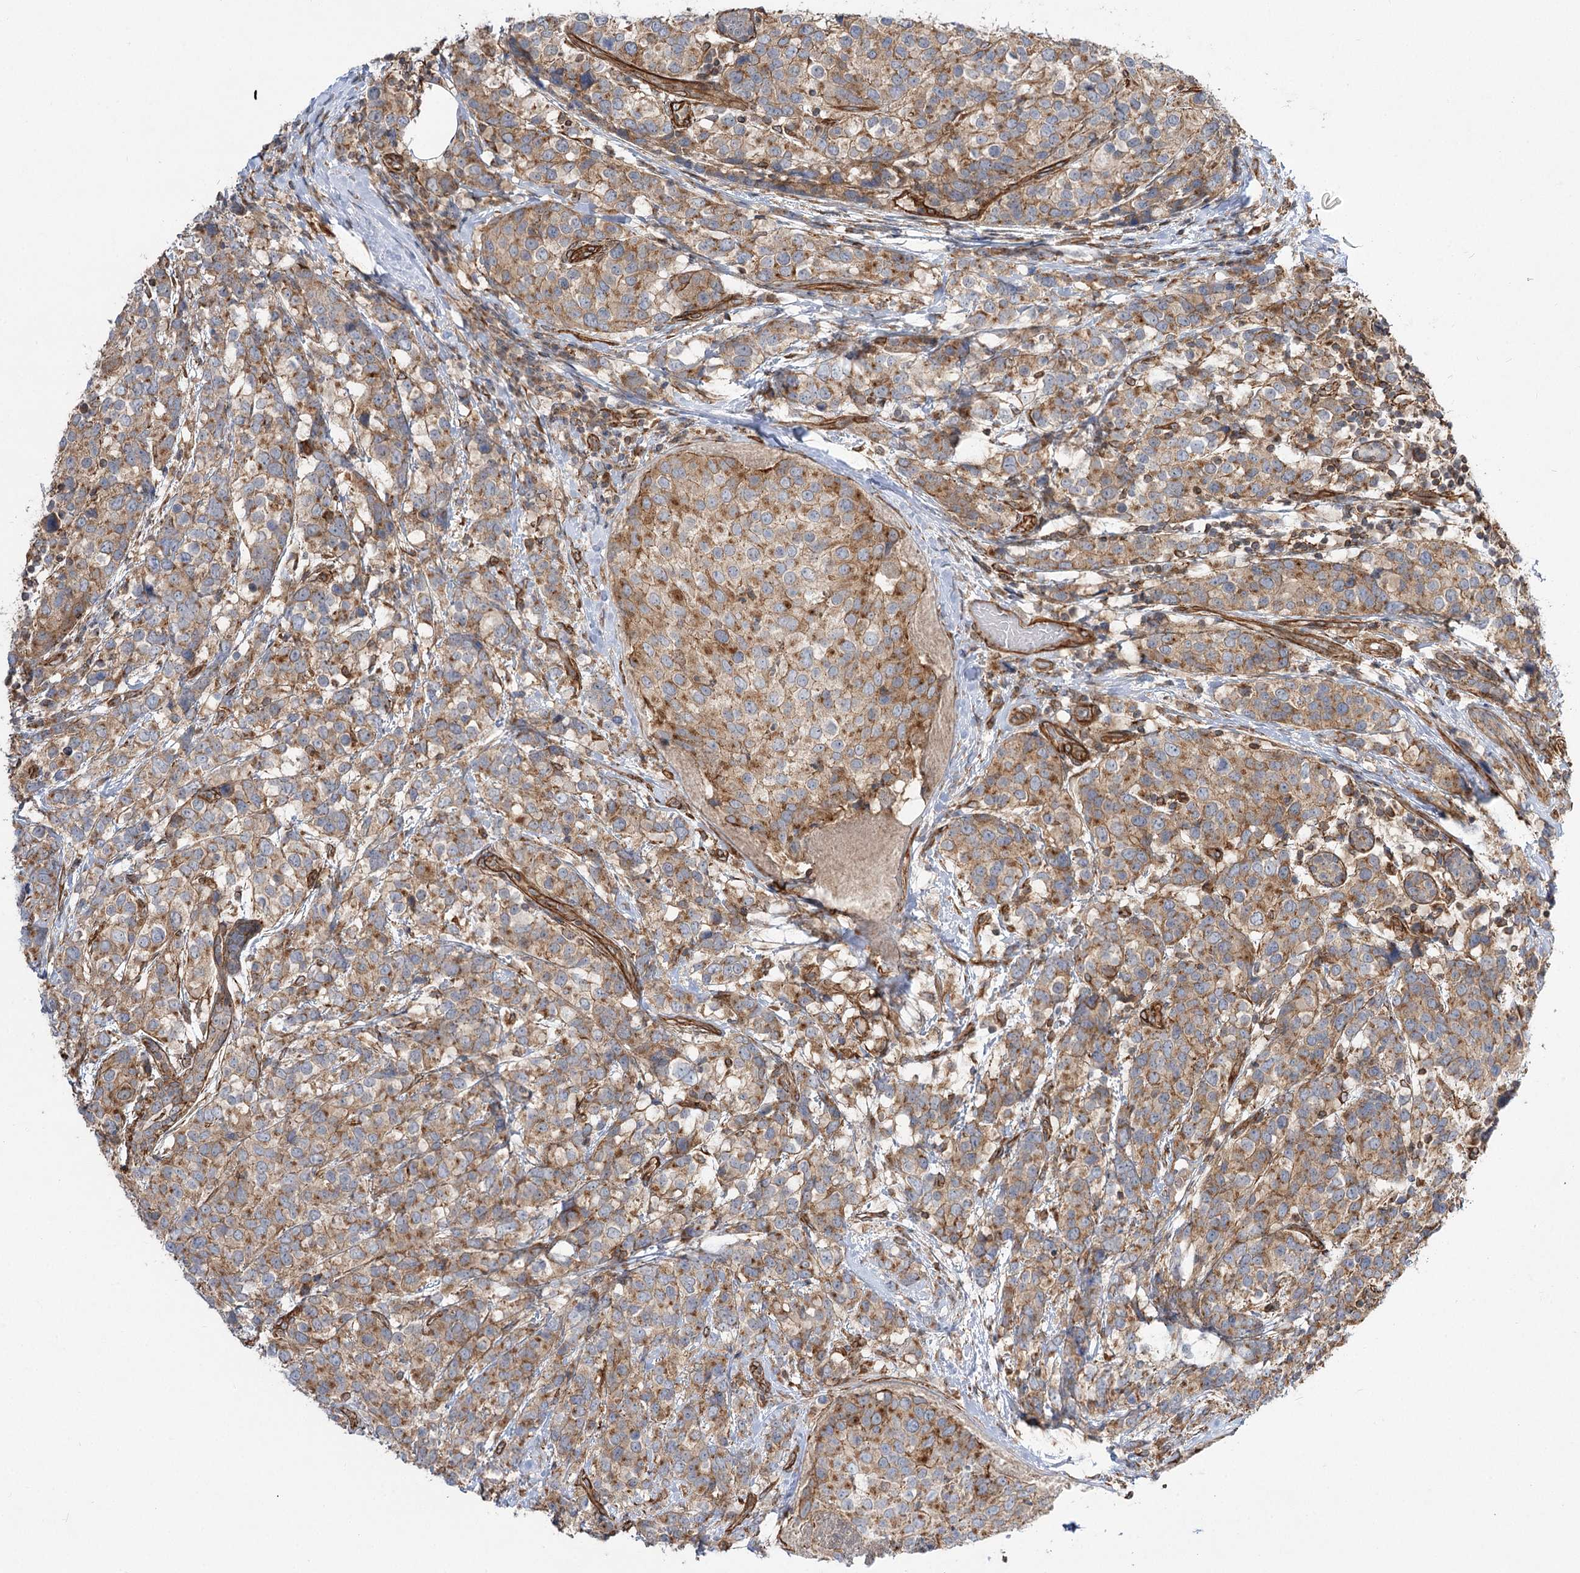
{"staining": {"intensity": "moderate", "quantity": ">75%", "location": "cytoplasmic/membranous"}, "tissue": "breast cancer", "cell_type": "Tumor cells", "image_type": "cancer", "snomed": [{"axis": "morphology", "description": "Lobular carcinoma"}, {"axis": "topography", "description": "Breast"}], "caption": "High-magnification brightfield microscopy of lobular carcinoma (breast) stained with DAB (3,3'-diaminobenzidine) (brown) and counterstained with hematoxylin (blue). tumor cells exhibit moderate cytoplasmic/membranous staining is appreciated in about>75% of cells.", "gene": "SH3BP5L", "patient": {"sex": "female", "age": 59}}